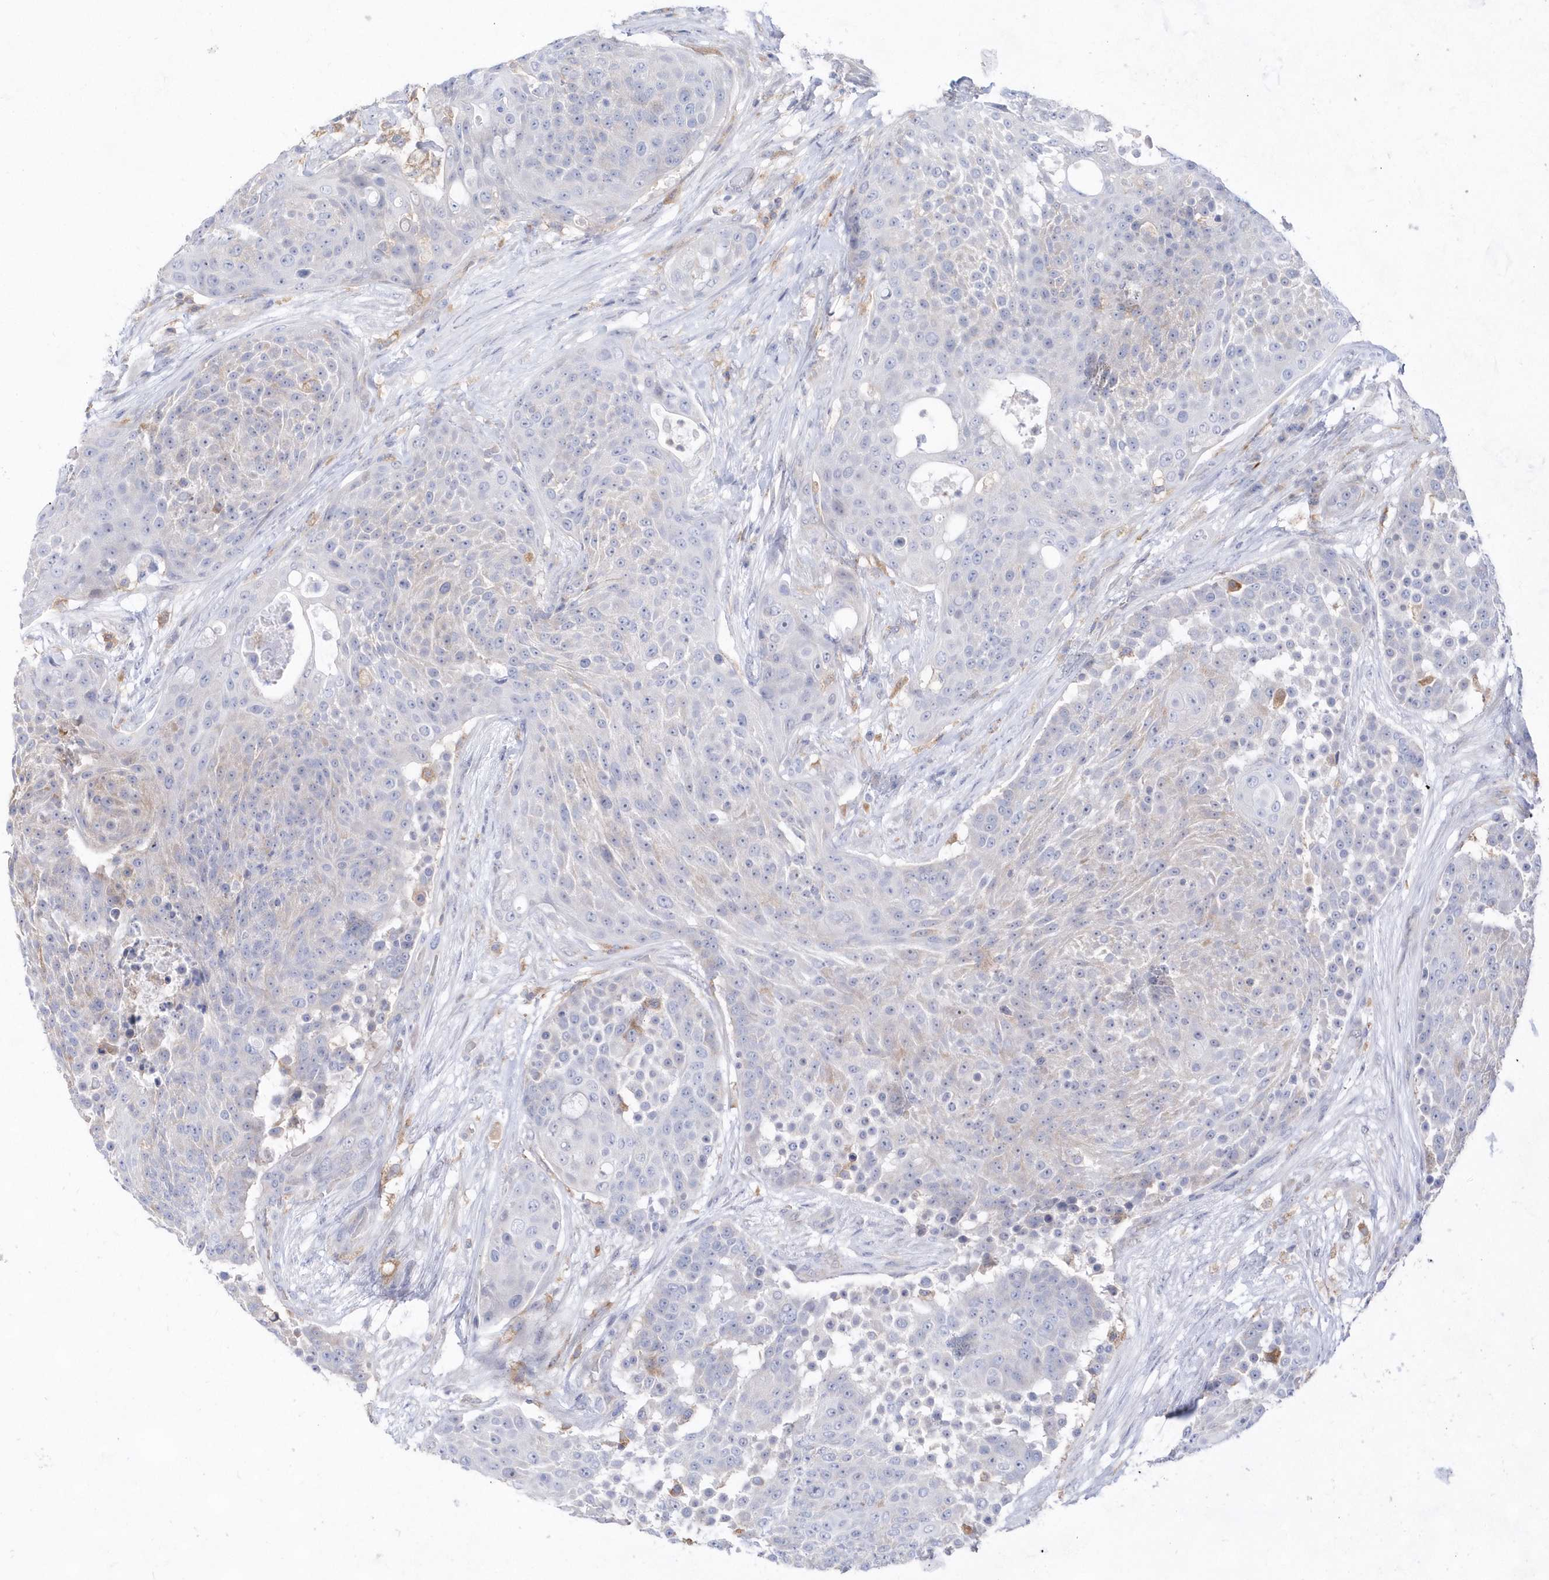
{"staining": {"intensity": "negative", "quantity": "none", "location": "none"}, "tissue": "urothelial cancer", "cell_type": "Tumor cells", "image_type": "cancer", "snomed": [{"axis": "morphology", "description": "Urothelial carcinoma, High grade"}, {"axis": "topography", "description": "Urinary bladder"}], "caption": "Tumor cells show no significant expression in urothelial carcinoma (high-grade). The staining was performed using DAB to visualize the protein expression in brown, while the nuclei were stained in blue with hematoxylin (Magnification: 20x).", "gene": "BDH2", "patient": {"sex": "female", "age": 63}}